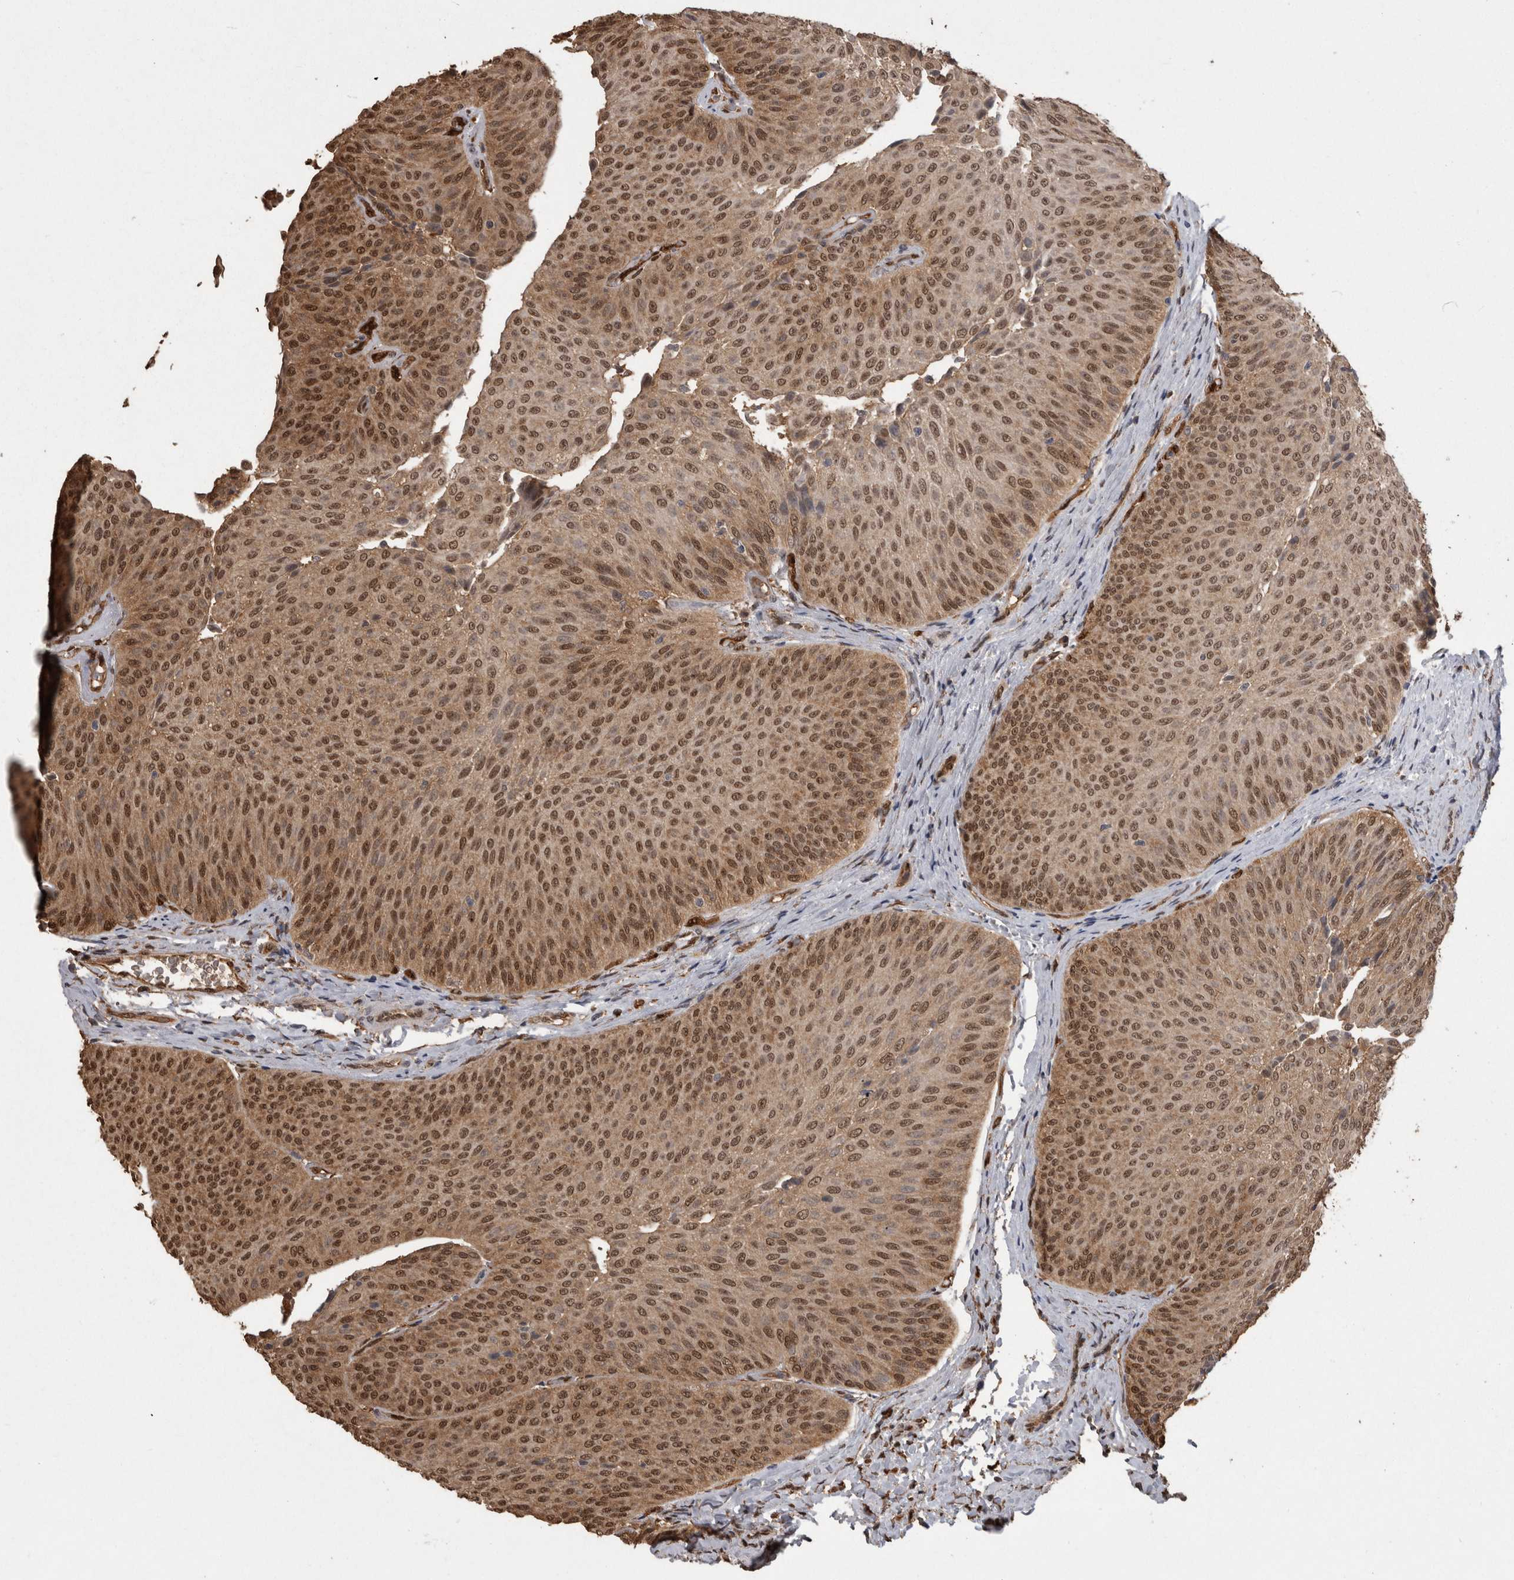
{"staining": {"intensity": "moderate", "quantity": ">75%", "location": "cytoplasmic/membranous,nuclear"}, "tissue": "urothelial cancer", "cell_type": "Tumor cells", "image_type": "cancer", "snomed": [{"axis": "morphology", "description": "Urothelial carcinoma, Low grade"}, {"axis": "topography", "description": "Urinary bladder"}], "caption": "Low-grade urothelial carcinoma was stained to show a protein in brown. There is medium levels of moderate cytoplasmic/membranous and nuclear positivity in about >75% of tumor cells.", "gene": "LXN", "patient": {"sex": "female", "age": 60}}